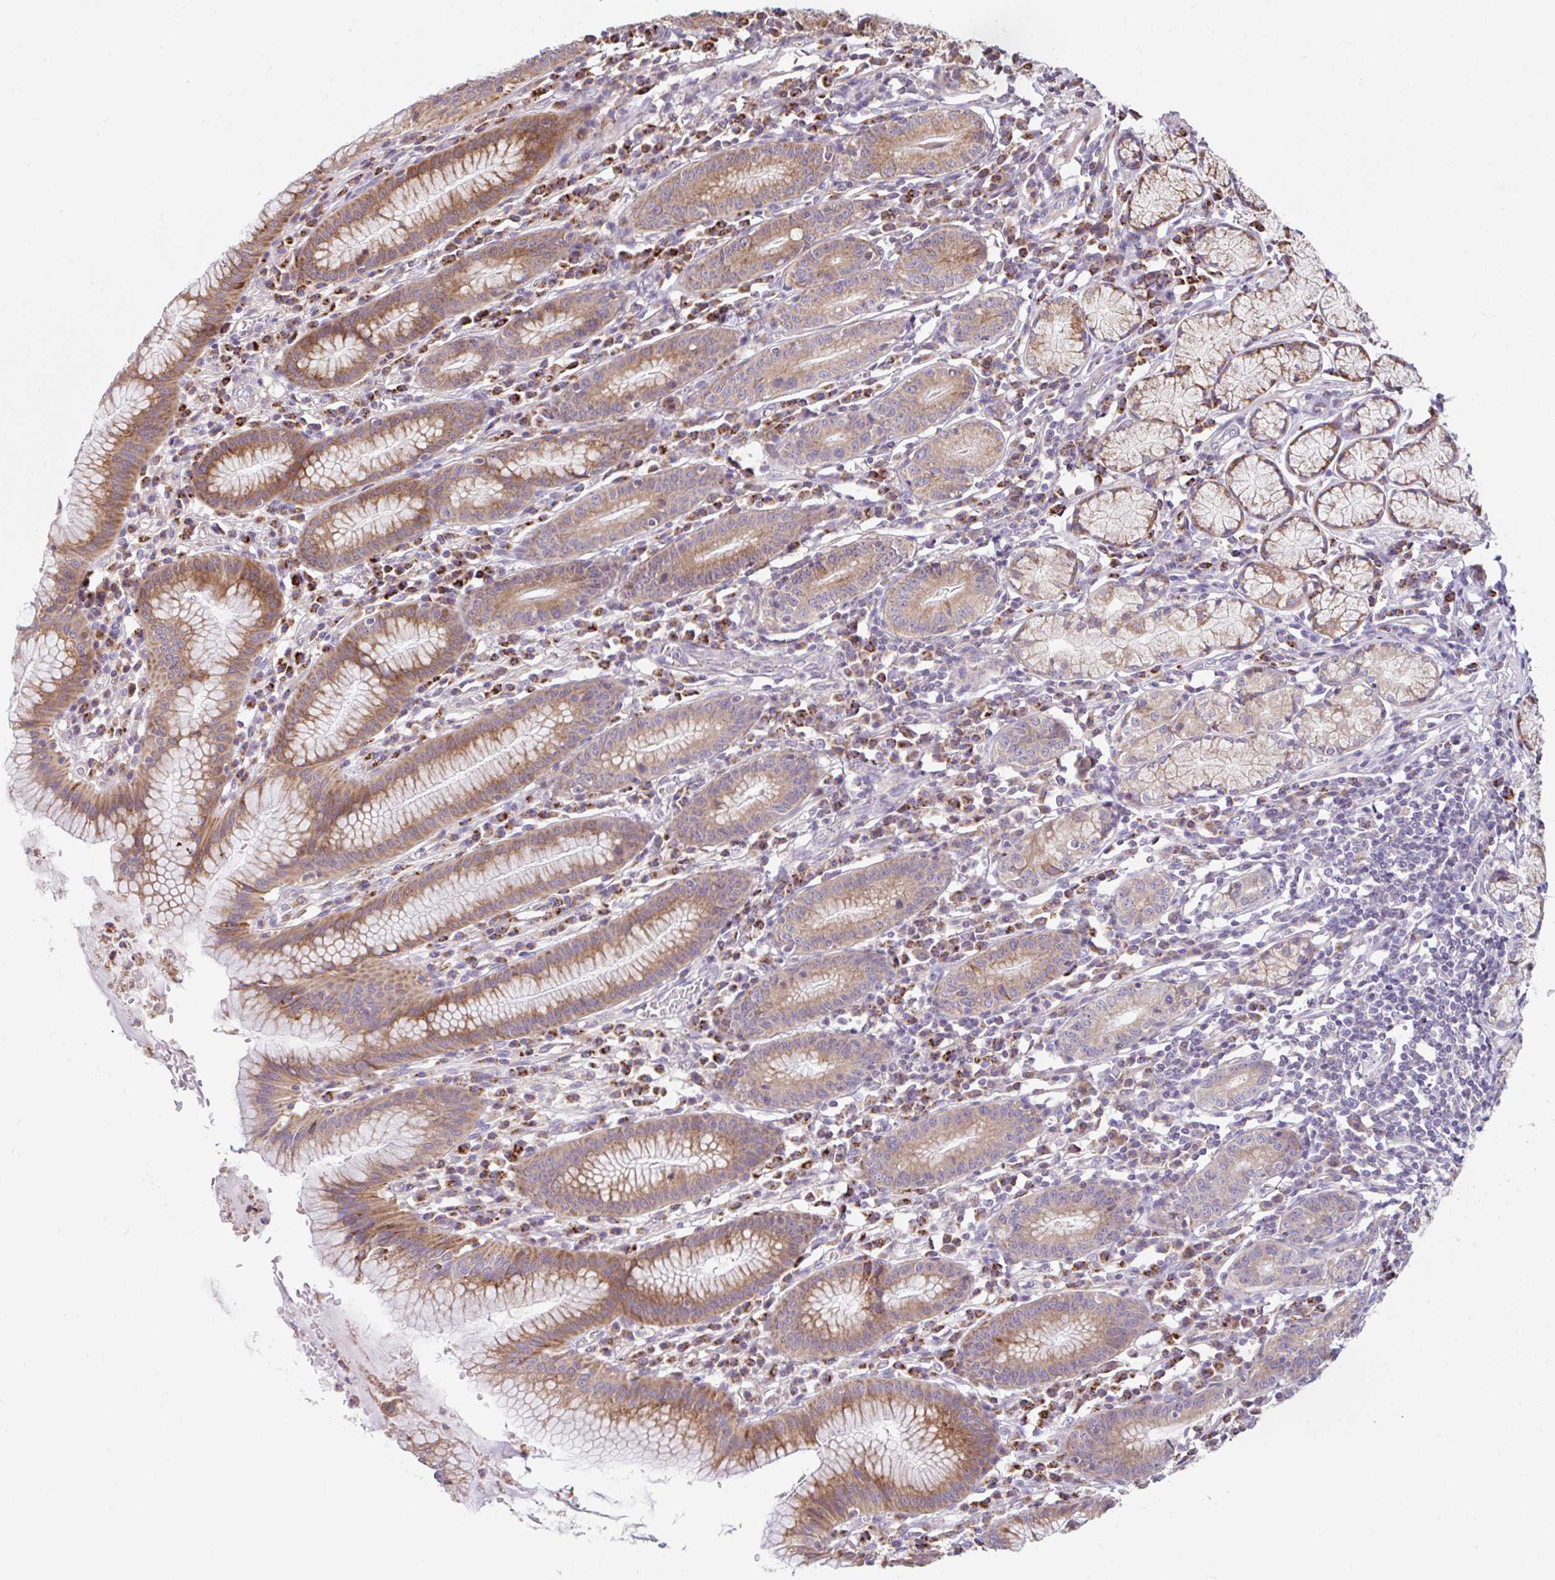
{"staining": {"intensity": "moderate", "quantity": ">75%", "location": "cytoplasmic/membranous"}, "tissue": "stomach", "cell_type": "Glandular cells", "image_type": "normal", "snomed": [{"axis": "morphology", "description": "Normal tissue, NOS"}, {"axis": "topography", "description": "Stomach"}], "caption": "IHC image of benign stomach: human stomach stained using immunohistochemistry (IHC) exhibits medium levels of moderate protein expression localized specifically in the cytoplasmic/membranous of glandular cells, appearing as a cytoplasmic/membranous brown color.", "gene": "RALBP1", "patient": {"sex": "male", "age": 55}}